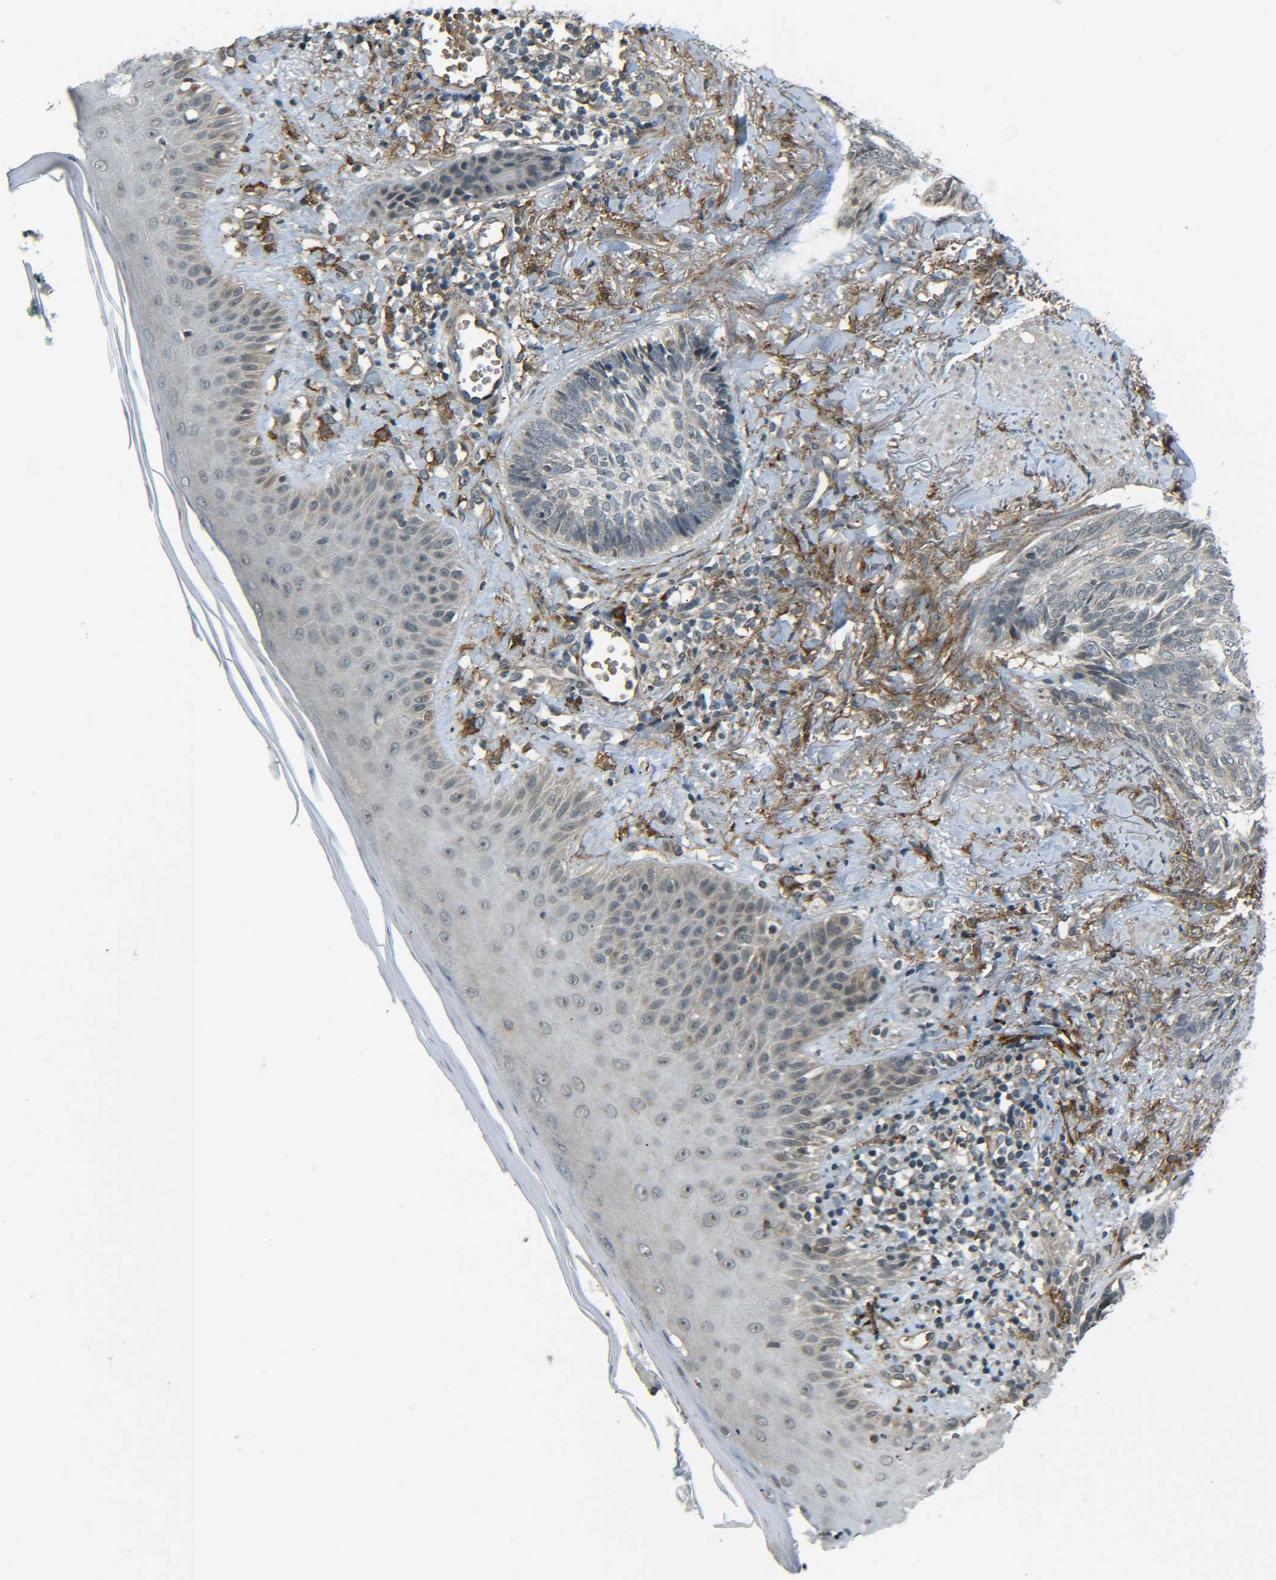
{"staining": {"intensity": "weak", "quantity": "<25%", "location": "cytoplasmic/membranous"}, "tissue": "skin cancer", "cell_type": "Tumor cells", "image_type": "cancer", "snomed": [{"axis": "morphology", "description": "Basal cell carcinoma"}, {"axis": "topography", "description": "Skin"}], "caption": "Skin cancer (basal cell carcinoma) stained for a protein using immunohistochemistry demonstrates no staining tumor cells.", "gene": "DAB2", "patient": {"sex": "male", "age": 43}}